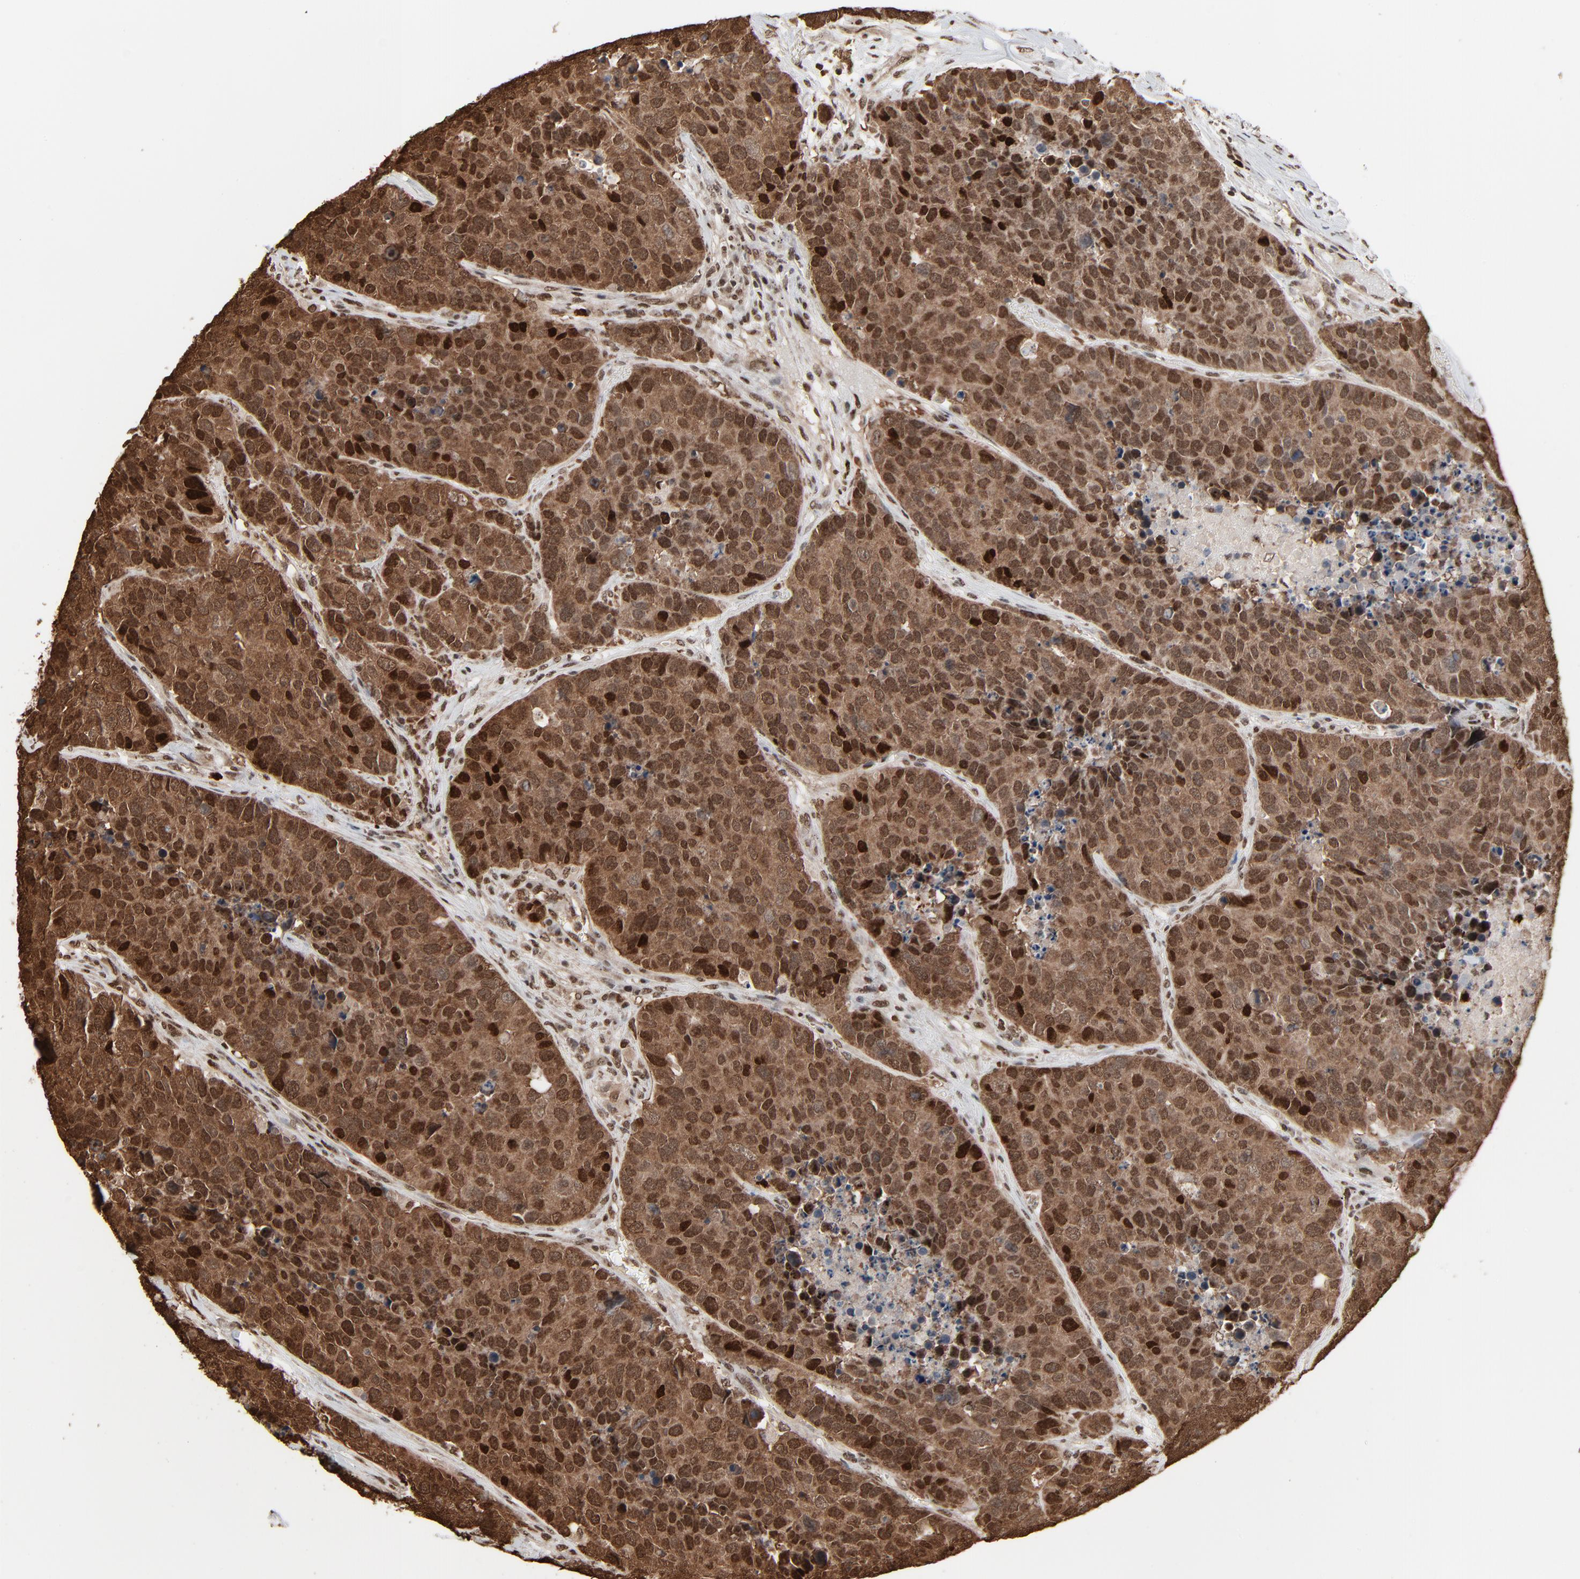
{"staining": {"intensity": "strong", "quantity": ">75%", "location": "cytoplasmic/membranous,nuclear"}, "tissue": "carcinoid", "cell_type": "Tumor cells", "image_type": "cancer", "snomed": [{"axis": "morphology", "description": "Carcinoid, malignant, NOS"}, {"axis": "topography", "description": "Lung"}], "caption": "This histopathology image shows IHC staining of malignant carcinoid, with high strong cytoplasmic/membranous and nuclear expression in approximately >75% of tumor cells.", "gene": "MEIS2", "patient": {"sex": "male", "age": 60}}